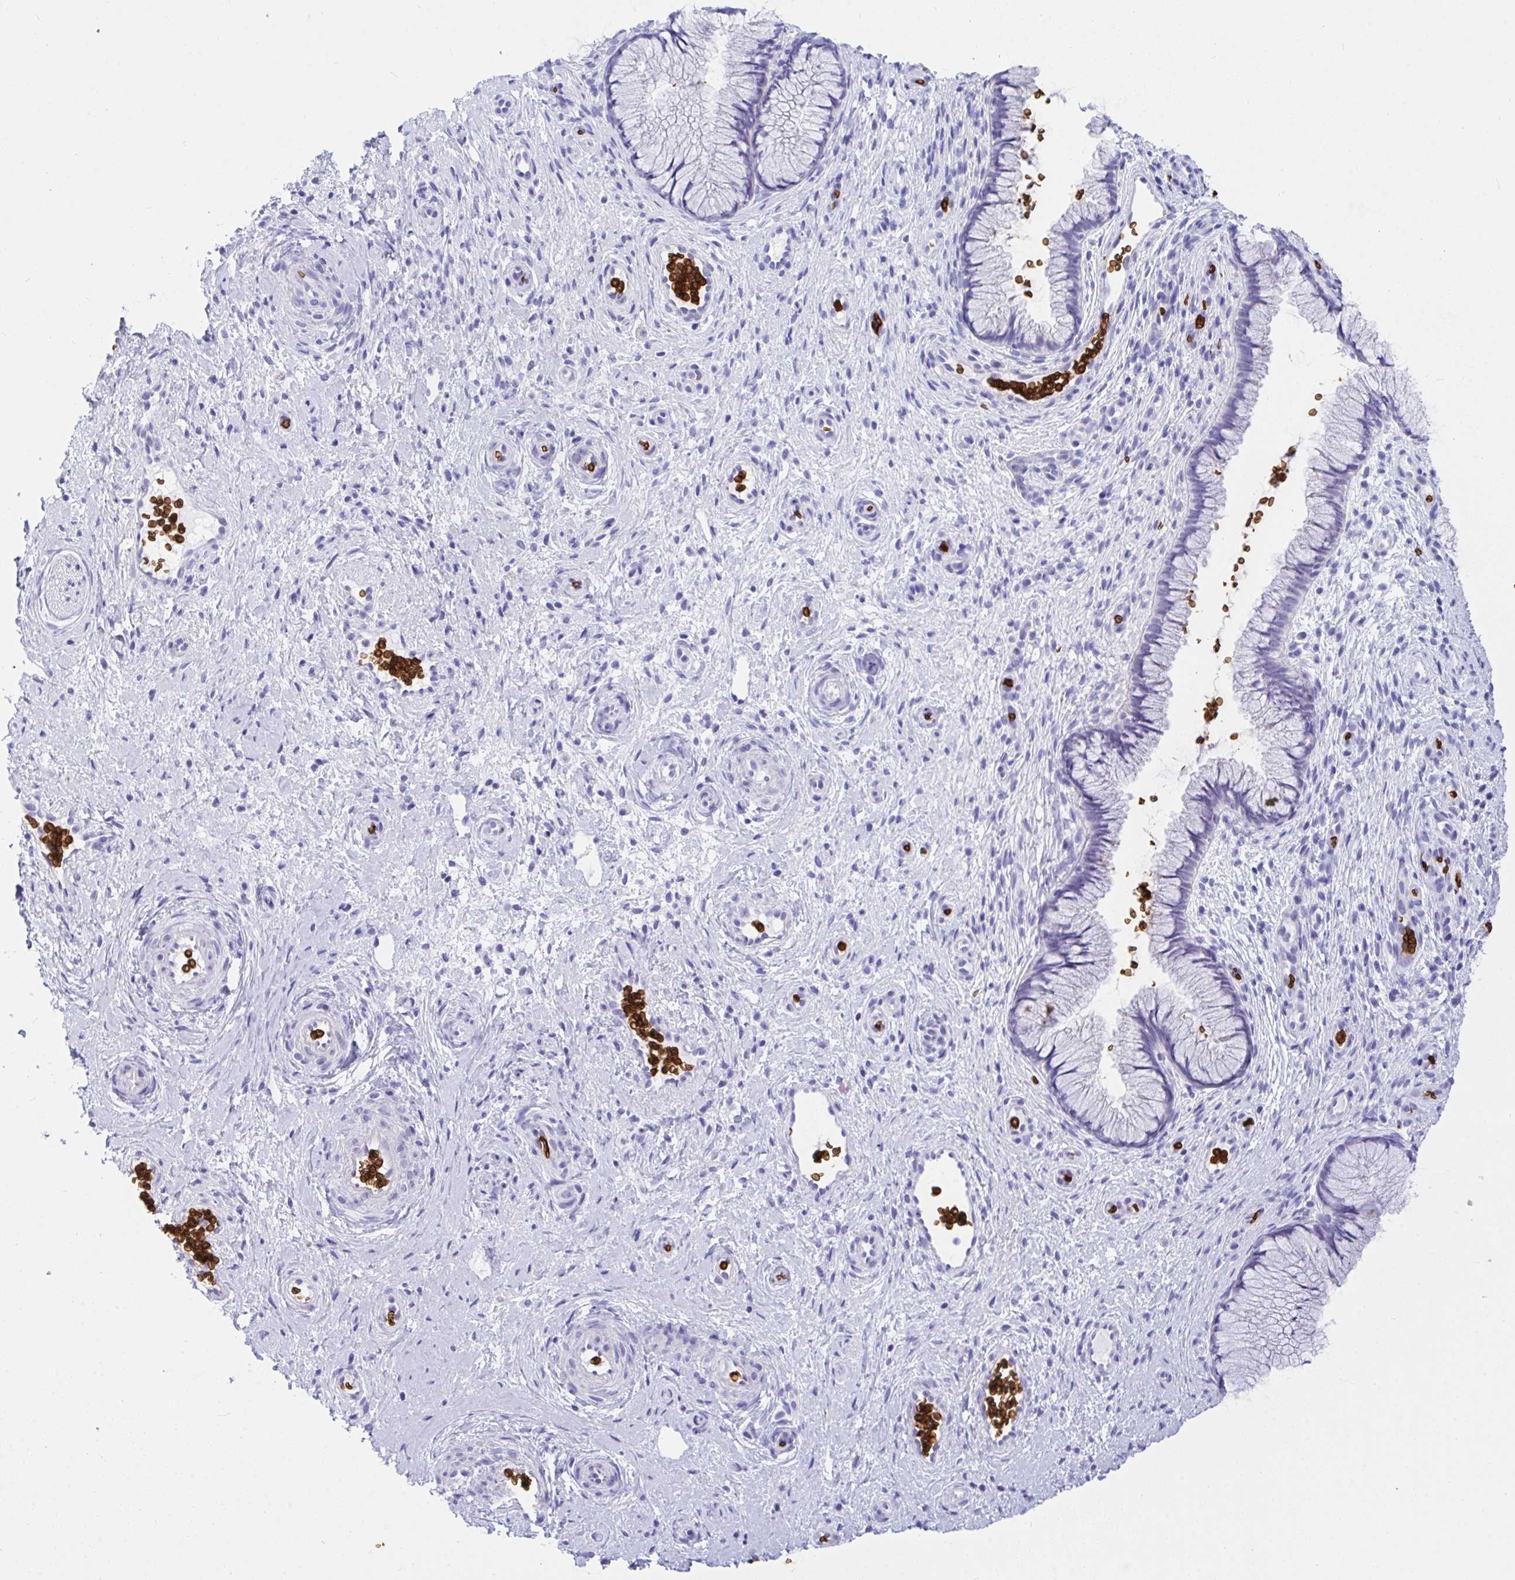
{"staining": {"intensity": "negative", "quantity": "none", "location": "none"}, "tissue": "cervix", "cell_type": "Glandular cells", "image_type": "normal", "snomed": [{"axis": "morphology", "description": "Normal tissue, NOS"}, {"axis": "topography", "description": "Cervix"}], "caption": "This photomicrograph is of unremarkable cervix stained with immunohistochemistry (IHC) to label a protein in brown with the nuclei are counter-stained blue. There is no positivity in glandular cells.", "gene": "ANK1", "patient": {"sex": "female", "age": 34}}